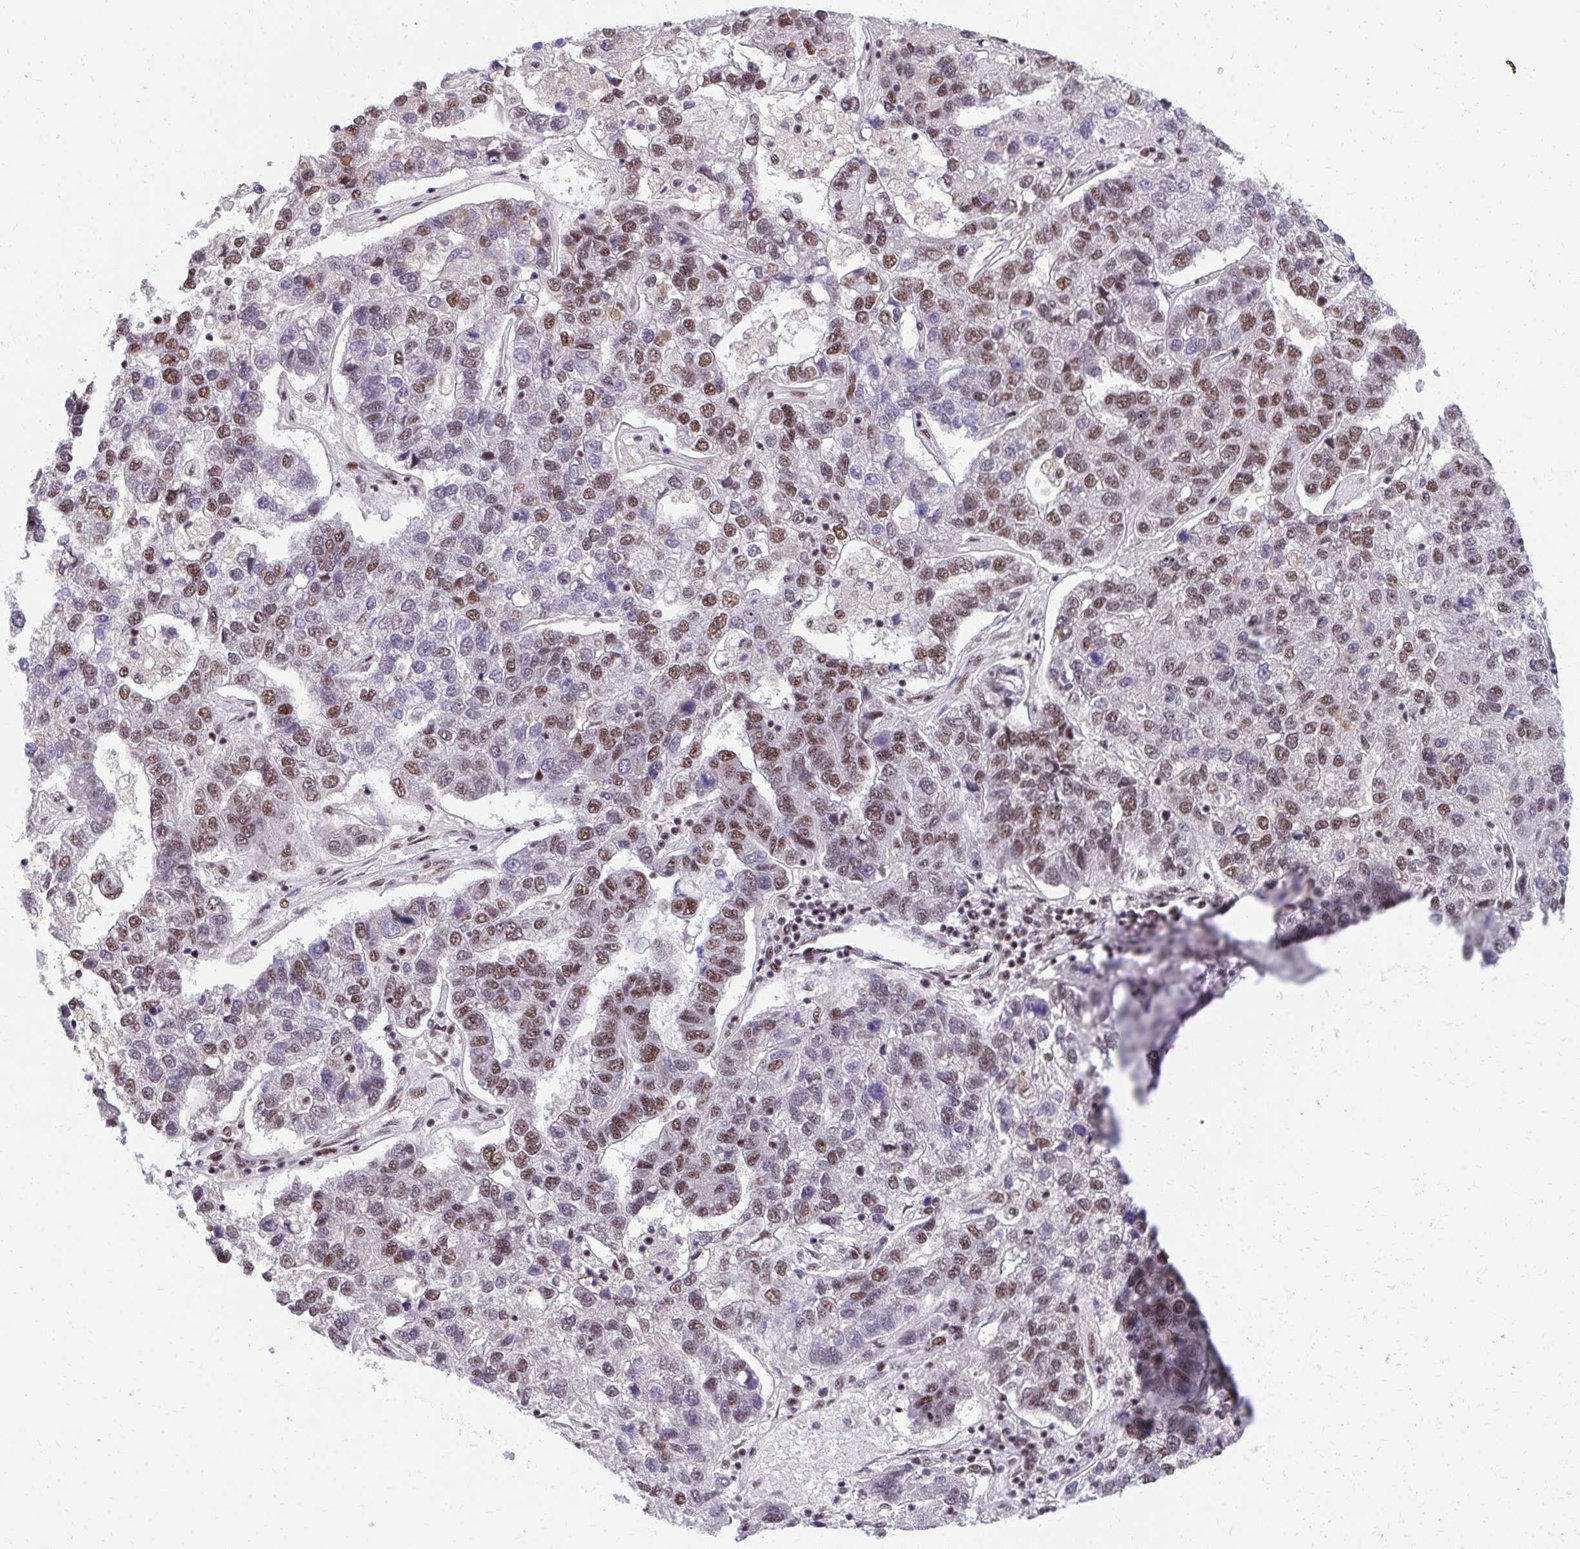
{"staining": {"intensity": "moderate", "quantity": "25%-75%", "location": "nuclear"}, "tissue": "pancreatic cancer", "cell_type": "Tumor cells", "image_type": "cancer", "snomed": [{"axis": "morphology", "description": "Adenocarcinoma, NOS"}, {"axis": "topography", "description": "Pancreas"}], "caption": "Brown immunohistochemical staining in human adenocarcinoma (pancreatic) reveals moderate nuclear positivity in approximately 25%-75% of tumor cells. Immunohistochemistry (ihc) stains the protein in brown and the nuclei are stained blue.", "gene": "SYNE4", "patient": {"sex": "female", "age": 61}}